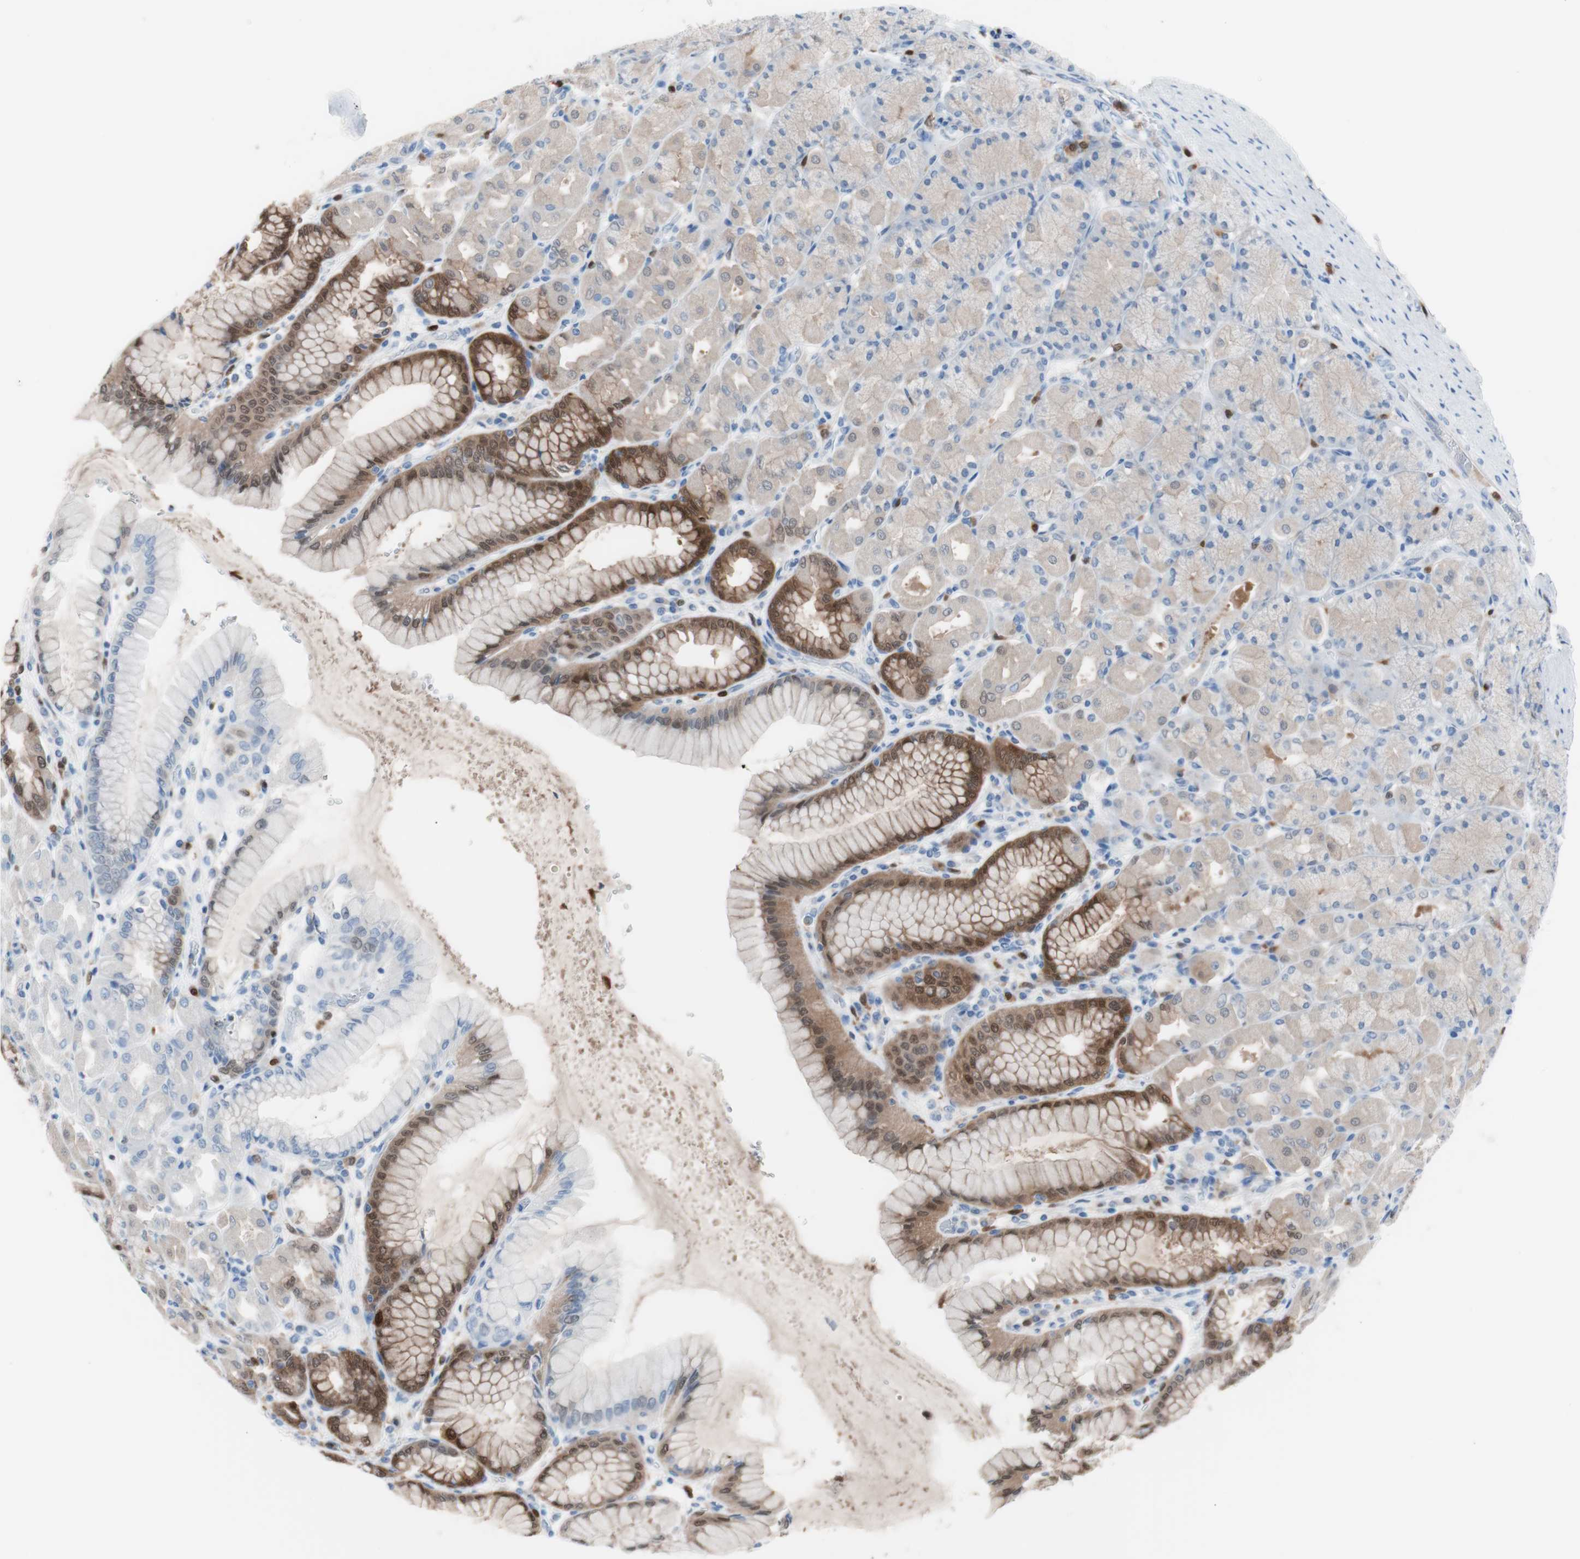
{"staining": {"intensity": "strong", "quantity": "25%-75%", "location": "cytoplasmic/membranous,nuclear"}, "tissue": "stomach", "cell_type": "Glandular cells", "image_type": "normal", "snomed": [{"axis": "morphology", "description": "Normal tissue, NOS"}, {"axis": "topography", "description": "Stomach, upper"}], "caption": "Approximately 25%-75% of glandular cells in unremarkable stomach demonstrate strong cytoplasmic/membranous,nuclear protein positivity as visualized by brown immunohistochemical staining.", "gene": "IL18", "patient": {"sex": "female", "age": 56}}